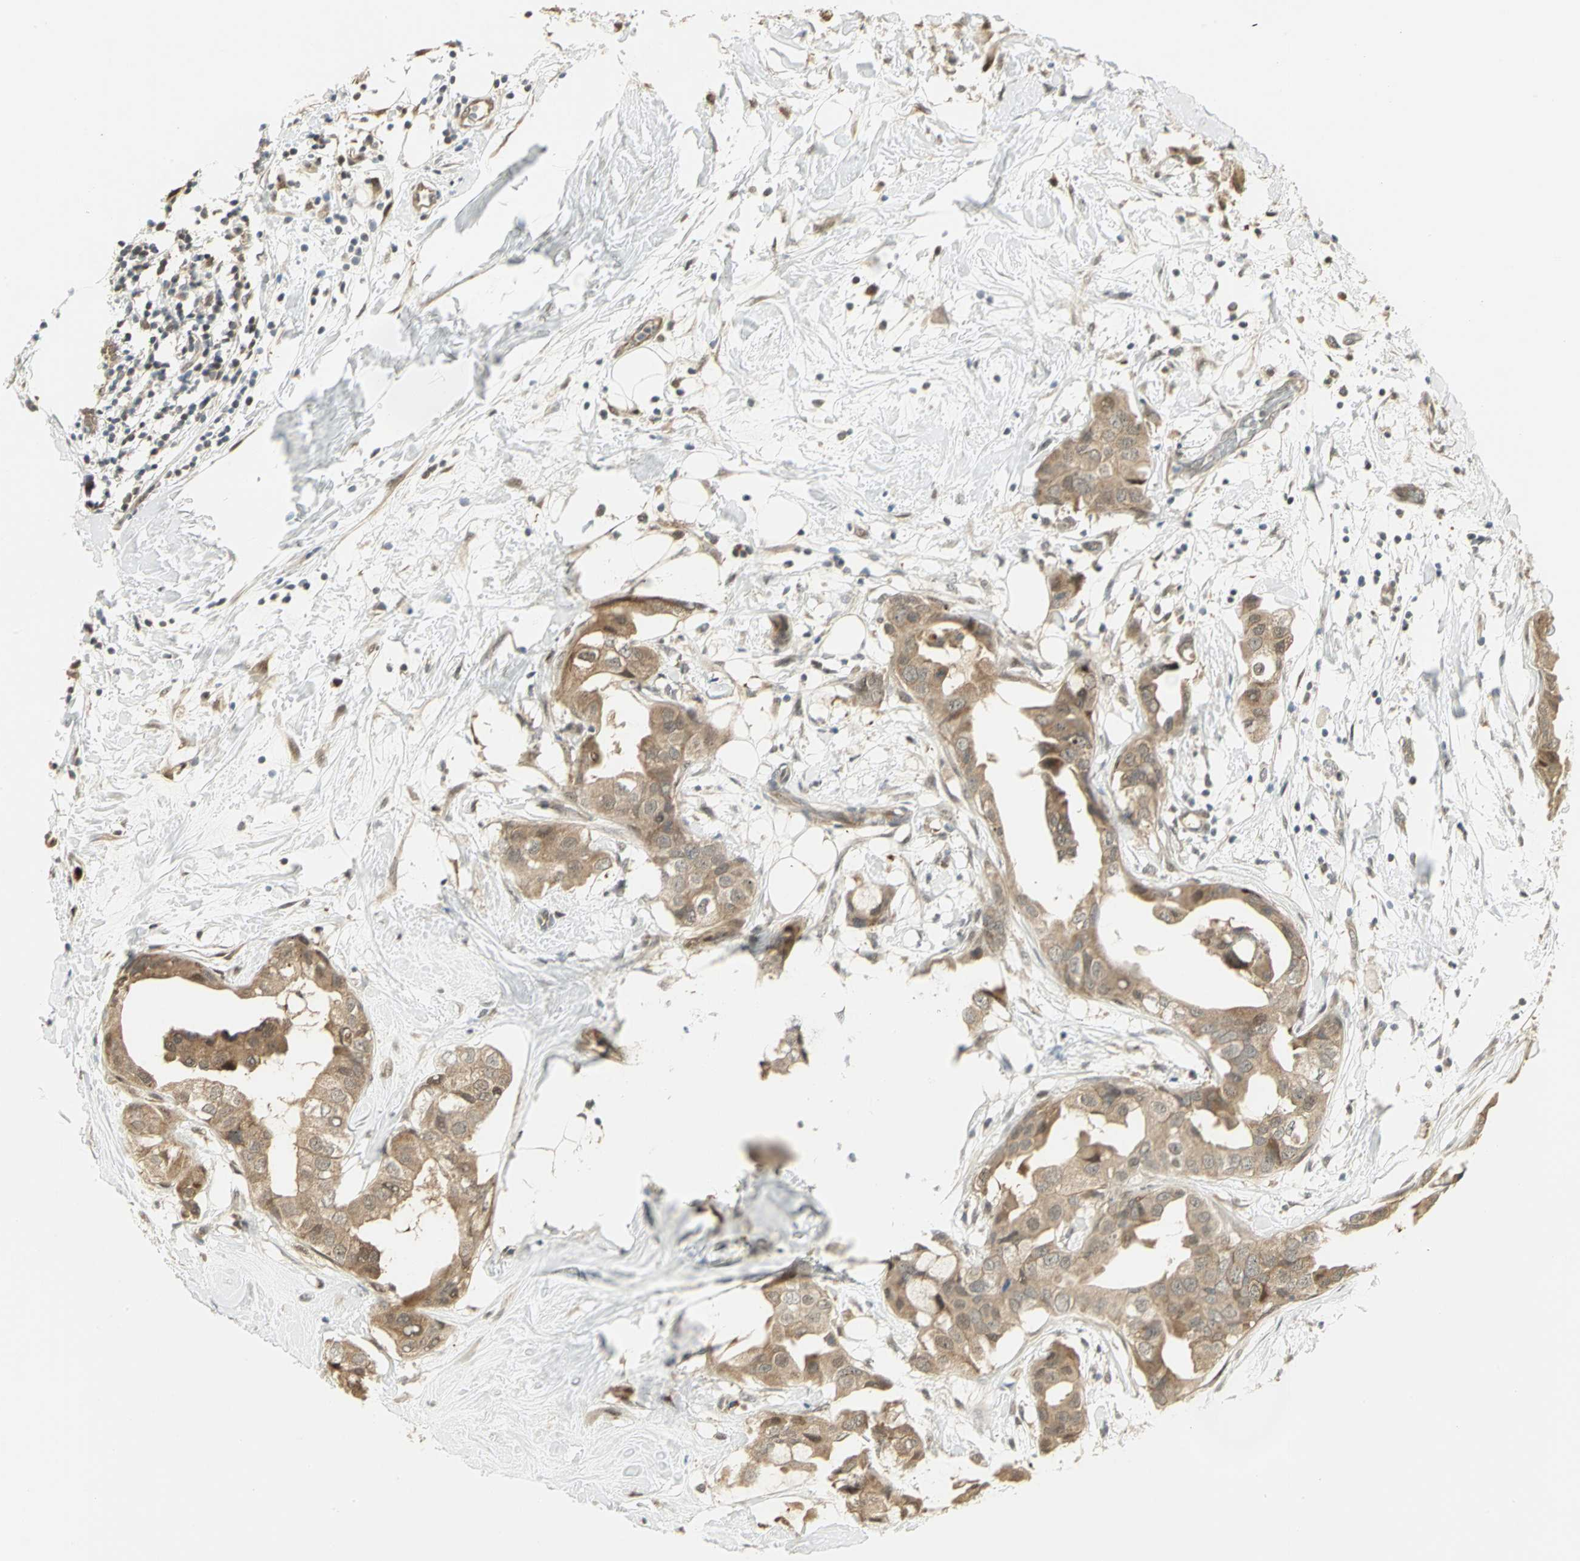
{"staining": {"intensity": "moderate", "quantity": ">75%", "location": "cytoplasmic/membranous"}, "tissue": "breast cancer", "cell_type": "Tumor cells", "image_type": "cancer", "snomed": [{"axis": "morphology", "description": "Duct carcinoma"}, {"axis": "topography", "description": "Breast"}], "caption": "Immunohistochemistry (IHC) photomicrograph of breast invasive ductal carcinoma stained for a protein (brown), which shows medium levels of moderate cytoplasmic/membranous positivity in about >75% of tumor cells.", "gene": "PSMC4", "patient": {"sex": "female", "age": 40}}